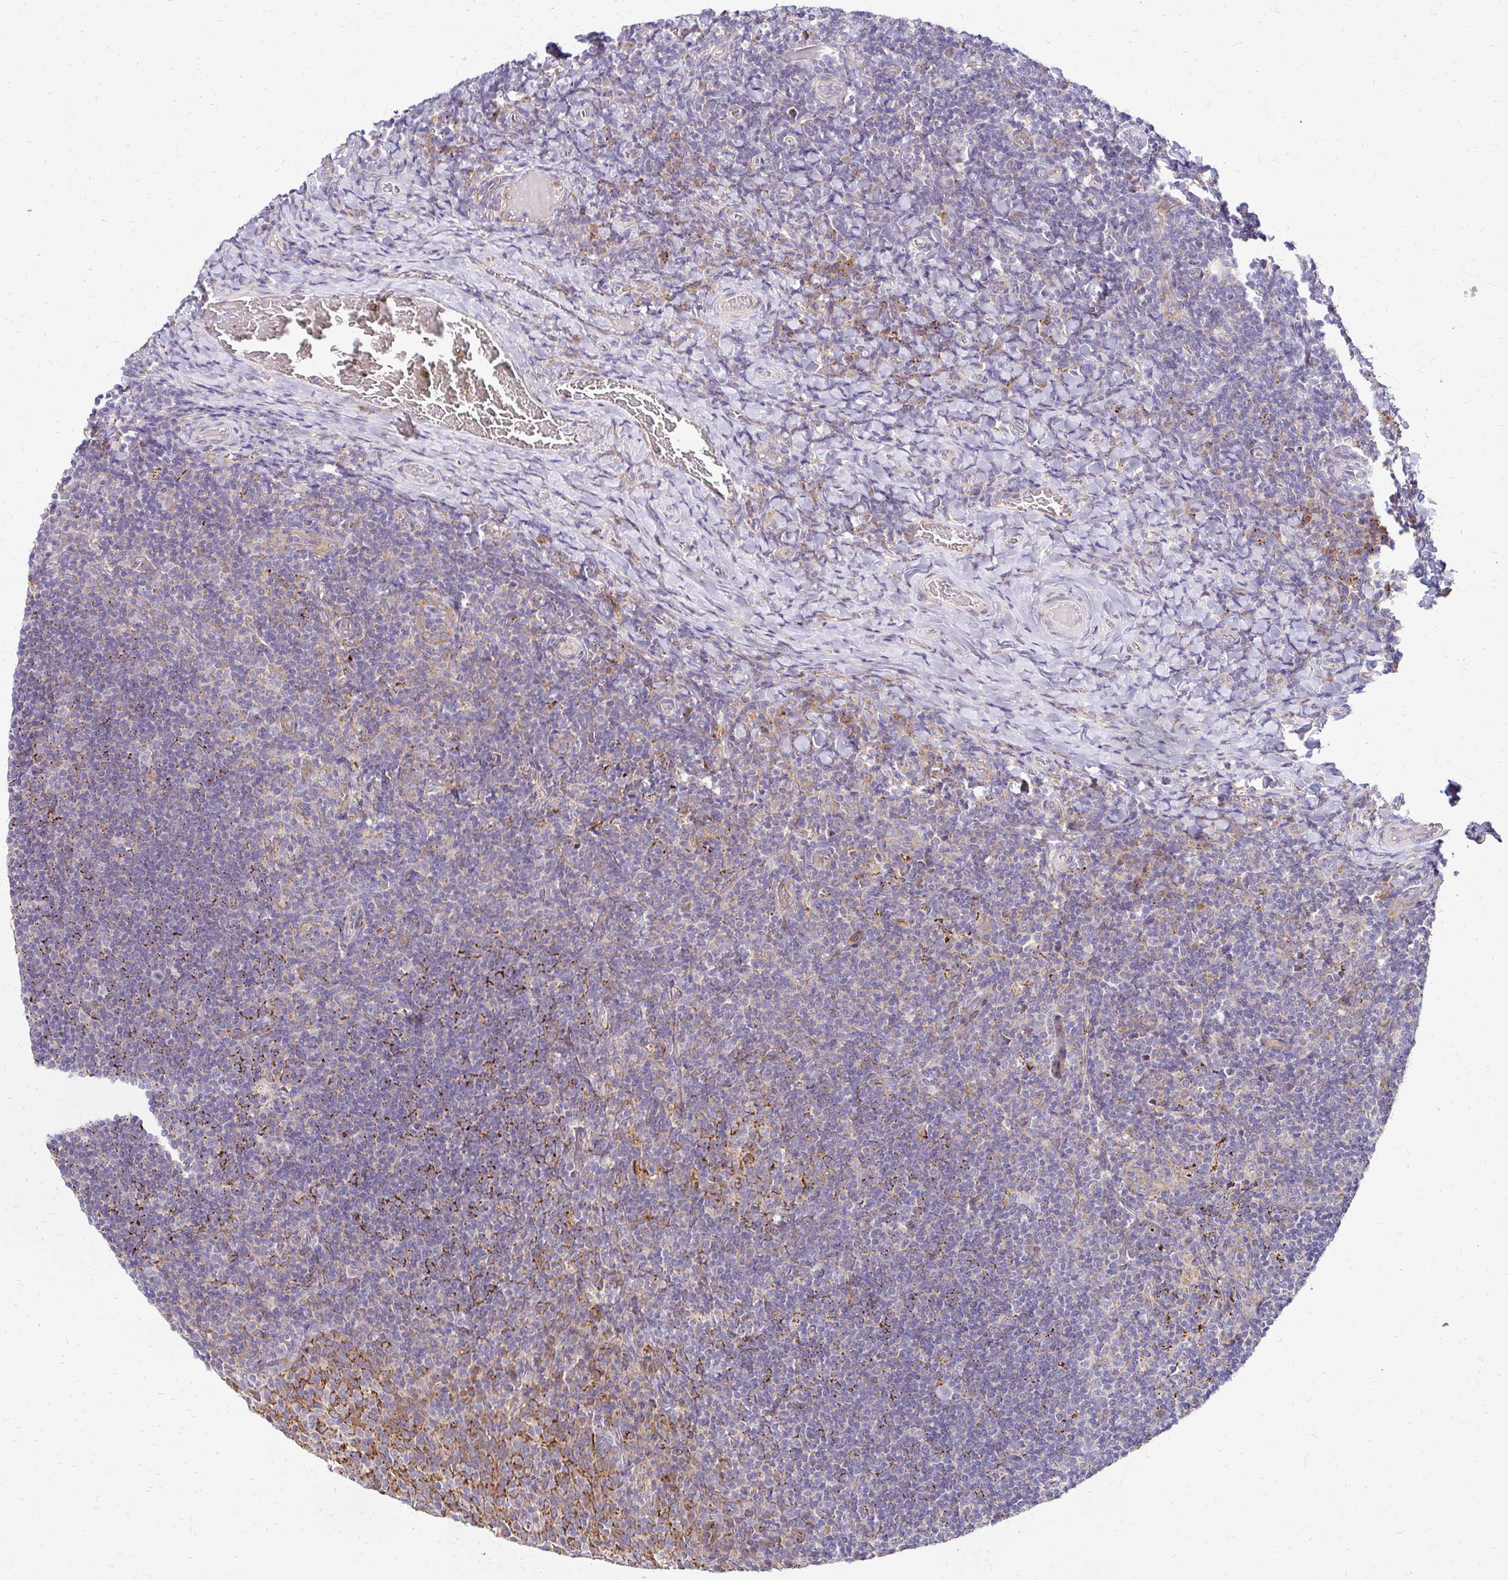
{"staining": {"intensity": "moderate", "quantity": "<25%", "location": "cytoplasmic/membranous"}, "tissue": "tonsil", "cell_type": "Germinal center cells", "image_type": "normal", "snomed": [{"axis": "morphology", "description": "Normal tissue, NOS"}, {"axis": "topography", "description": "Tonsil"}], "caption": "A high-resolution image shows immunohistochemistry (IHC) staining of benign tonsil, which displays moderate cytoplasmic/membranous staining in approximately <25% of germinal center cells.", "gene": "IDUA", "patient": {"sex": "female", "age": 10}}